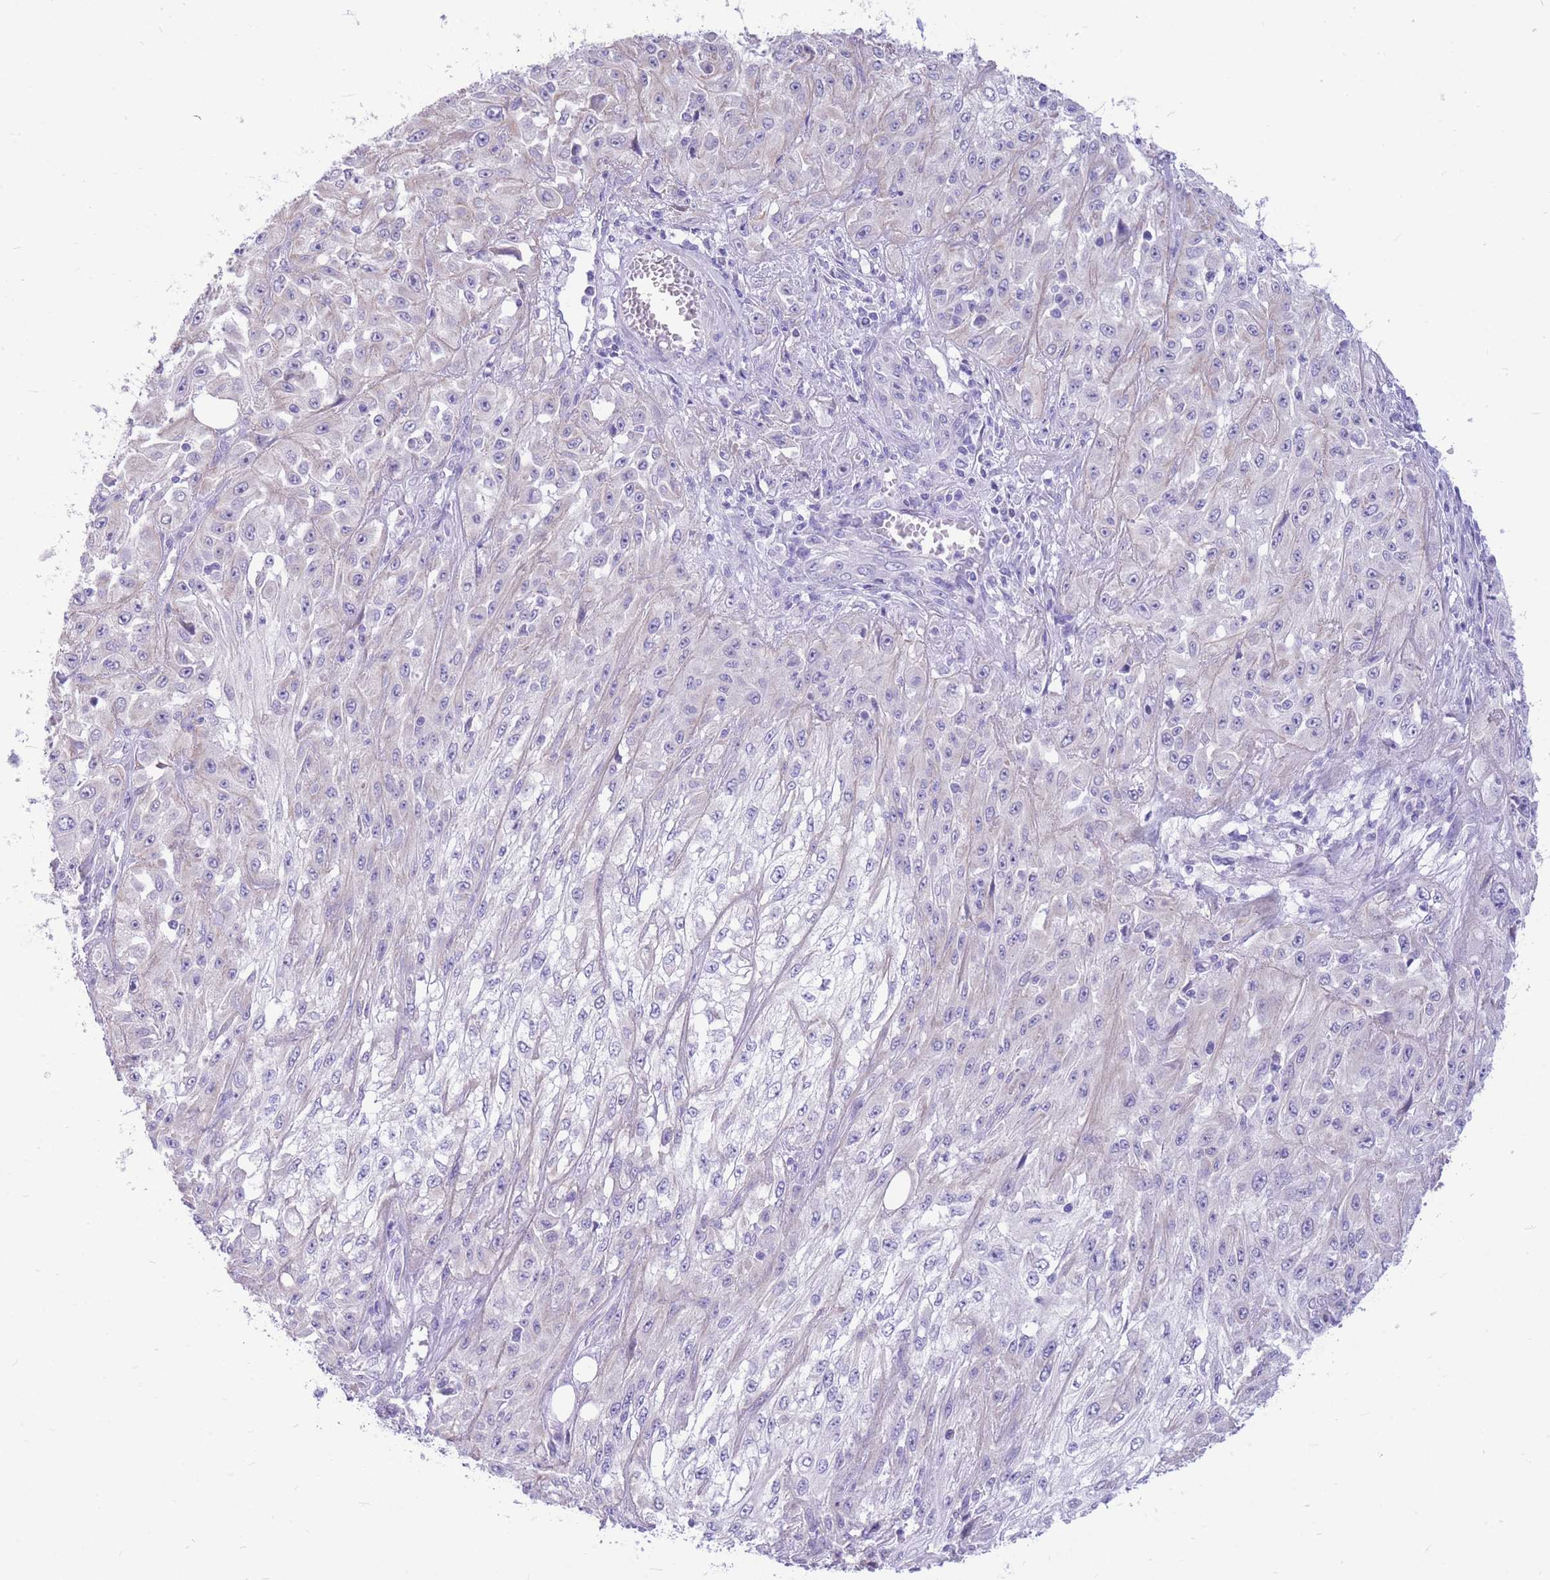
{"staining": {"intensity": "negative", "quantity": "none", "location": "none"}, "tissue": "skin cancer", "cell_type": "Tumor cells", "image_type": "cancer", "snomed": [{"axis": "morphology", "description": "Squamous cell carcinoma, NOS"}, {"axis": "morphology", "description": "Squamous cell carcinoma, metastatic, NOS"}, {"axis": "topography", "description": "Skin"}, {"axis": "topography", "description": "Lymph node"}], "caption": "A high-resolution micrograph shows immunohistochemistry (IHC) staining of skin squamous cell carcinoma, which reveals no significant positivity in tumor cells.", "gene": "ZNF311", "patient": {"sex": "male", "age": 75}}